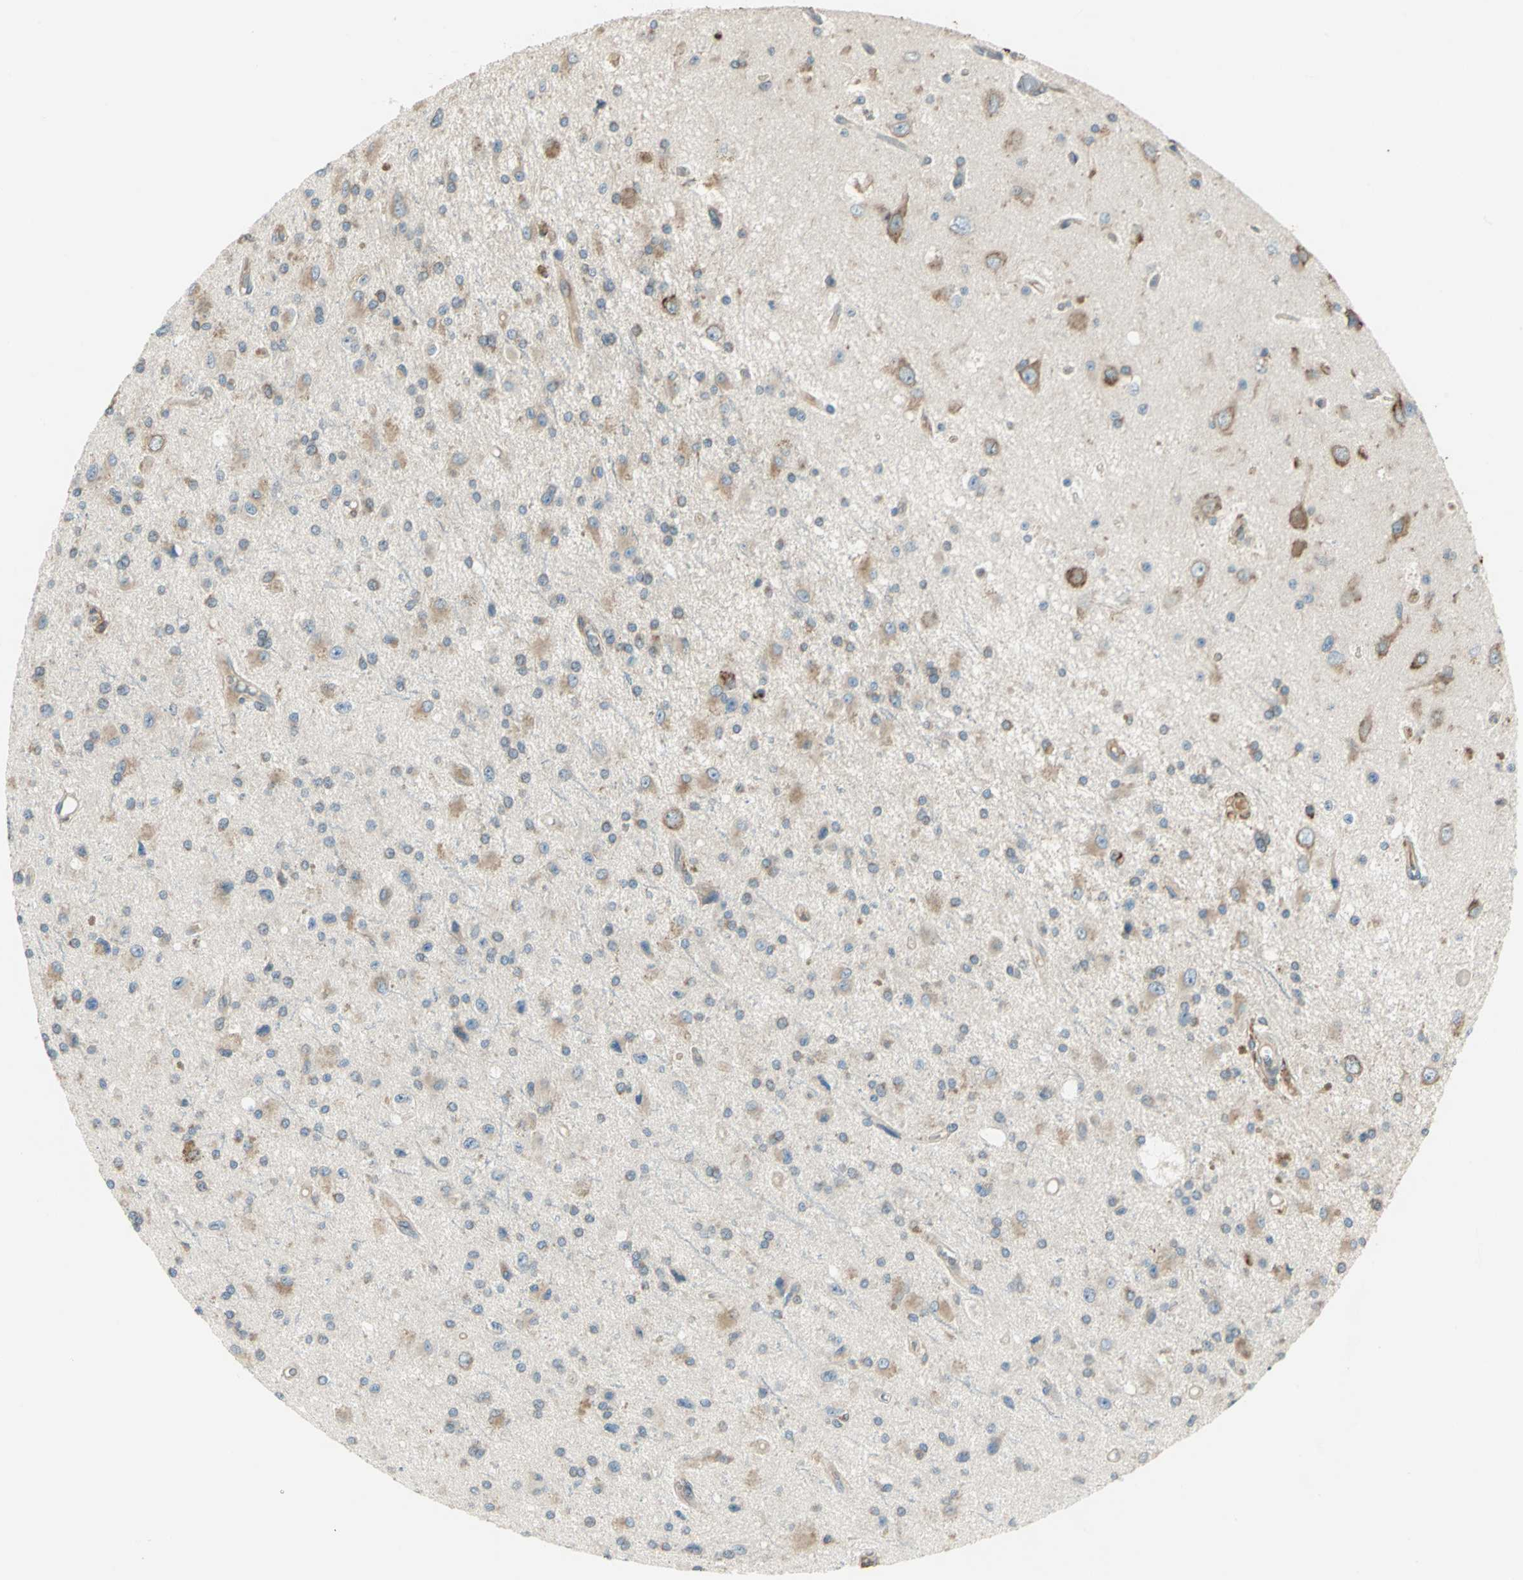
{"staining": {"intensity": "moderate", "quantity": "25%-75%", "location": "cytoplasmic/membranous"}, "tissue": "glioma", "cell_type": "Tumor cells", "image_type": "cancer", "snomed": [{"axis": "morphology", "description": "Glioma, malignant, Low grade"}, {"axis": "topography", "description": "Brain"}], "caption": "Immunohistochemistry histopathology image of neoplastic tissue: human malignant low-grade glioma stained using immunohistochemistry displays medium levels of moderate protein expression localized specifically in the cytoplasmic/membranous of tumor cells, appearing as a cytoplasmic/membranous brown color.", "gene": "PDIA4", "patient": {"sex": "male", "age": 58}}